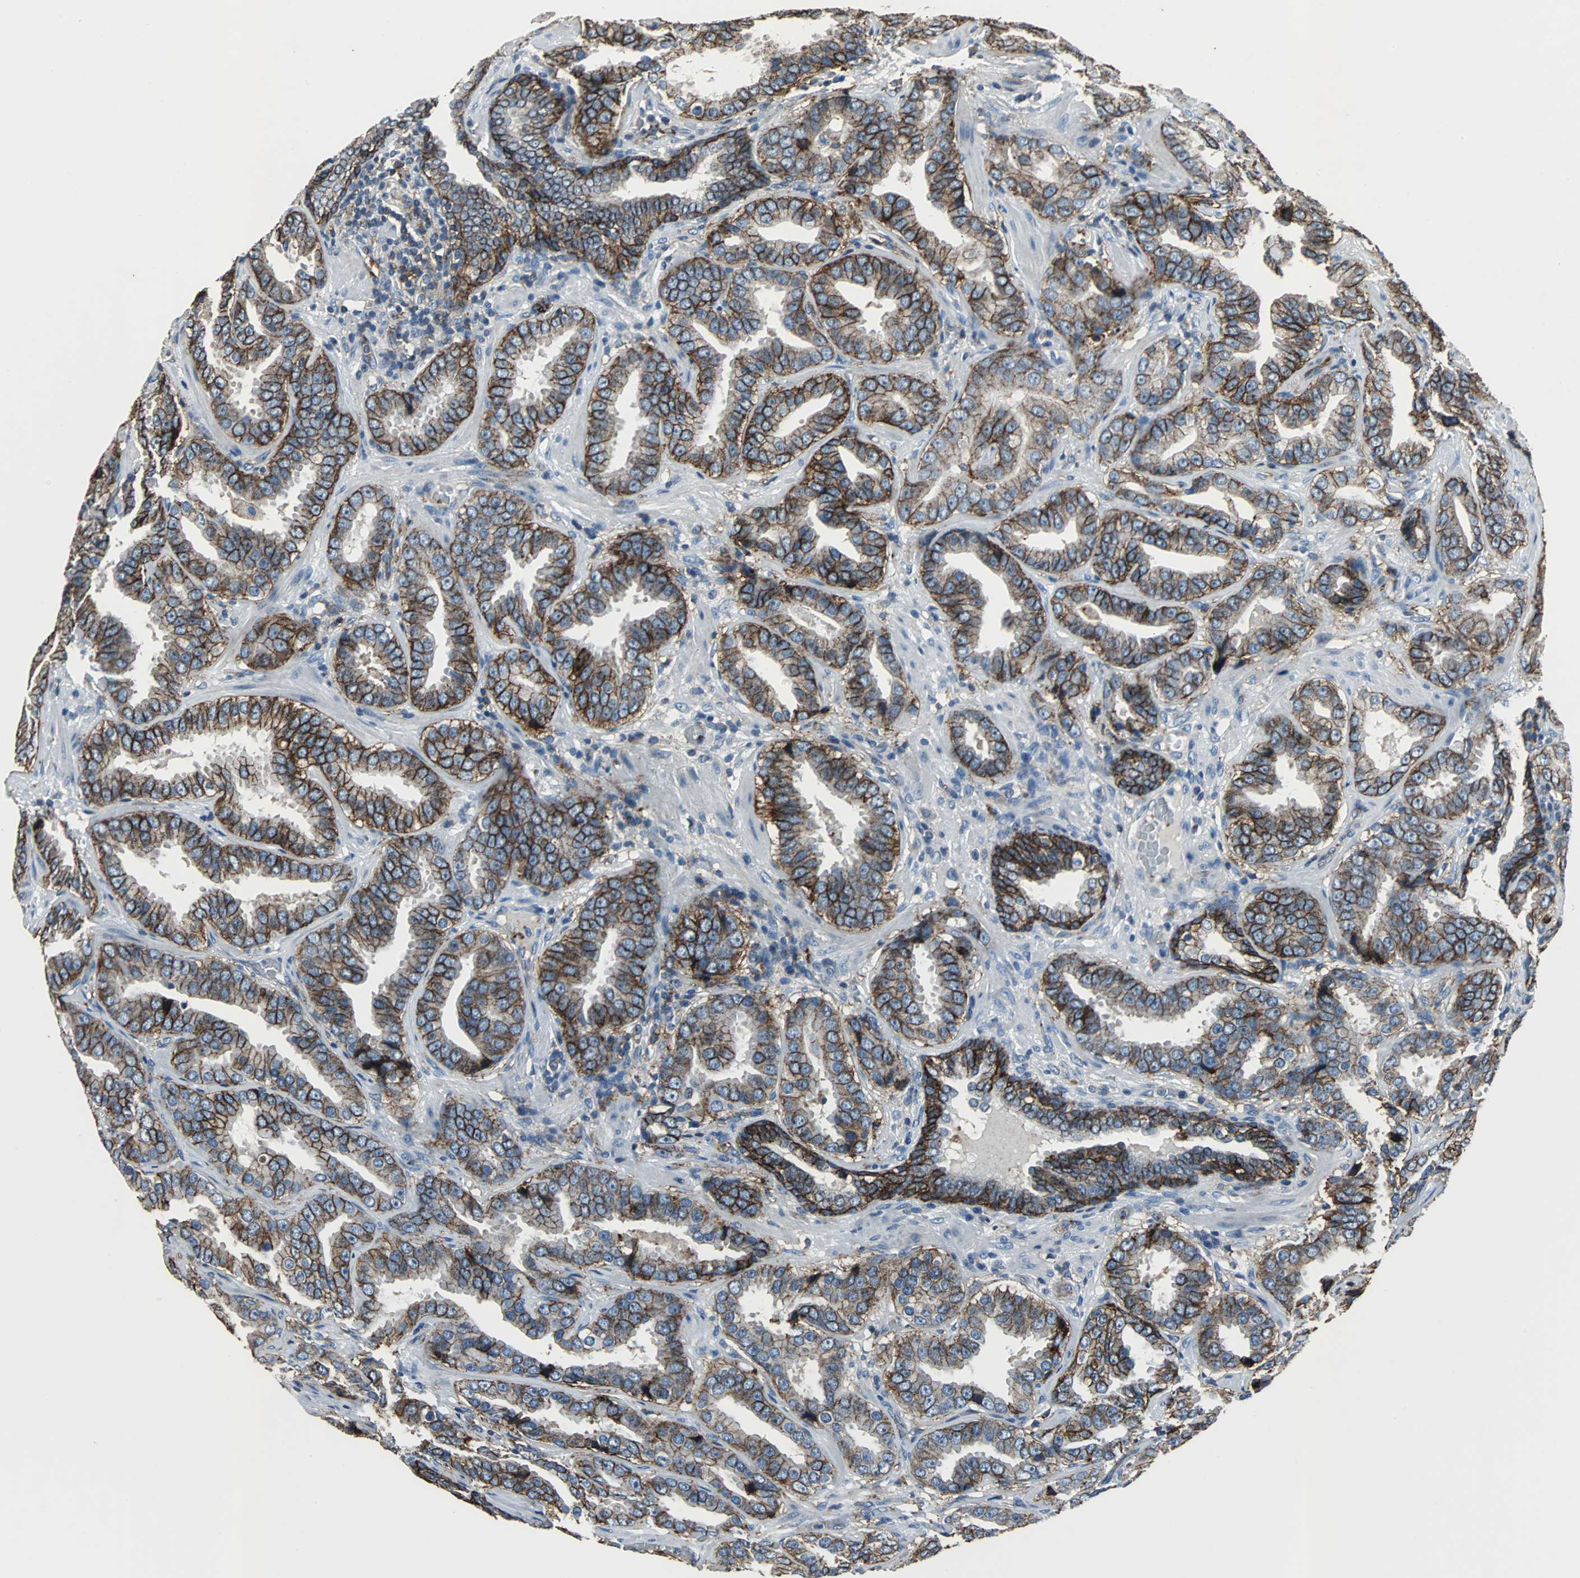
{"staining": {"intensity": "moderate", "quantity": ">75%", "location": "cytoplasmic/membranous"}, "tissue": "prostate cancer", "cell_type": "Tumor cells", "image_type": "cancer", "snomed": [{"axis": "morphology", "description": "Adenocarcinoma, Low grade"}, {"axis": "topography", "description": "Prostate"}], "caption": "About >75% of tumor cells in human prostate adenocarcinoma (low-grade) display moderate cytoplasmic/membranous protein expression as visualized by brown immunohistochemical staining.", "gene": "F11R", "patient": {"sex": "male", "age": 59}}